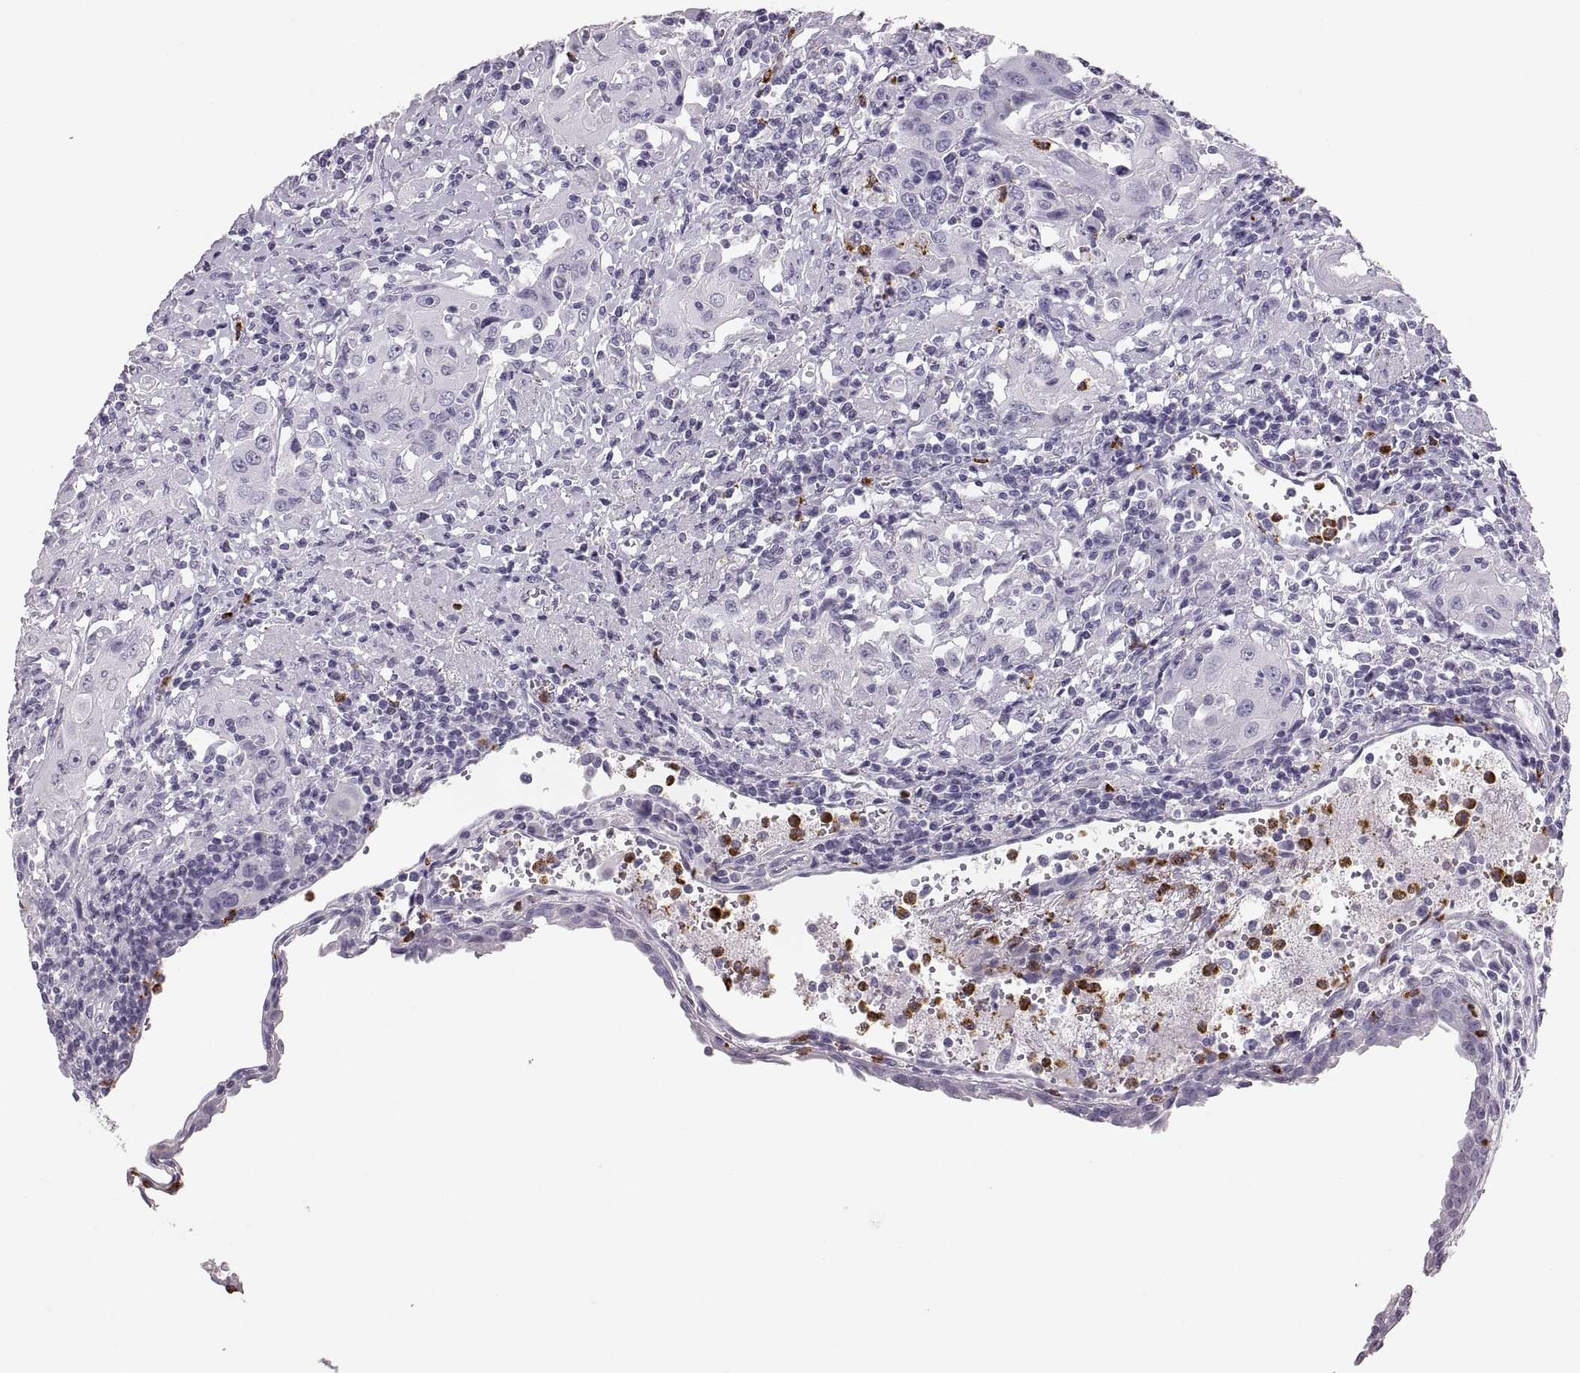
{"staining": {"intensity": "negative", "quantity": "none", "location": "none"}, "tissue": "urothelial cancer", "cell_type": "Tumor cells", "image_type": "cancer", "snomed": [{"axis": "morphology", "description": "Urothelial carcinoma, High grade"}, {"axis": "topography", "description": "Urinary bladder"}], "caption": "Tumor cells show no significant protein positivity in high-grade urothelial carcinoma.", "gene": "MILR1", "patient": {"sex": "female", "age": 85}}